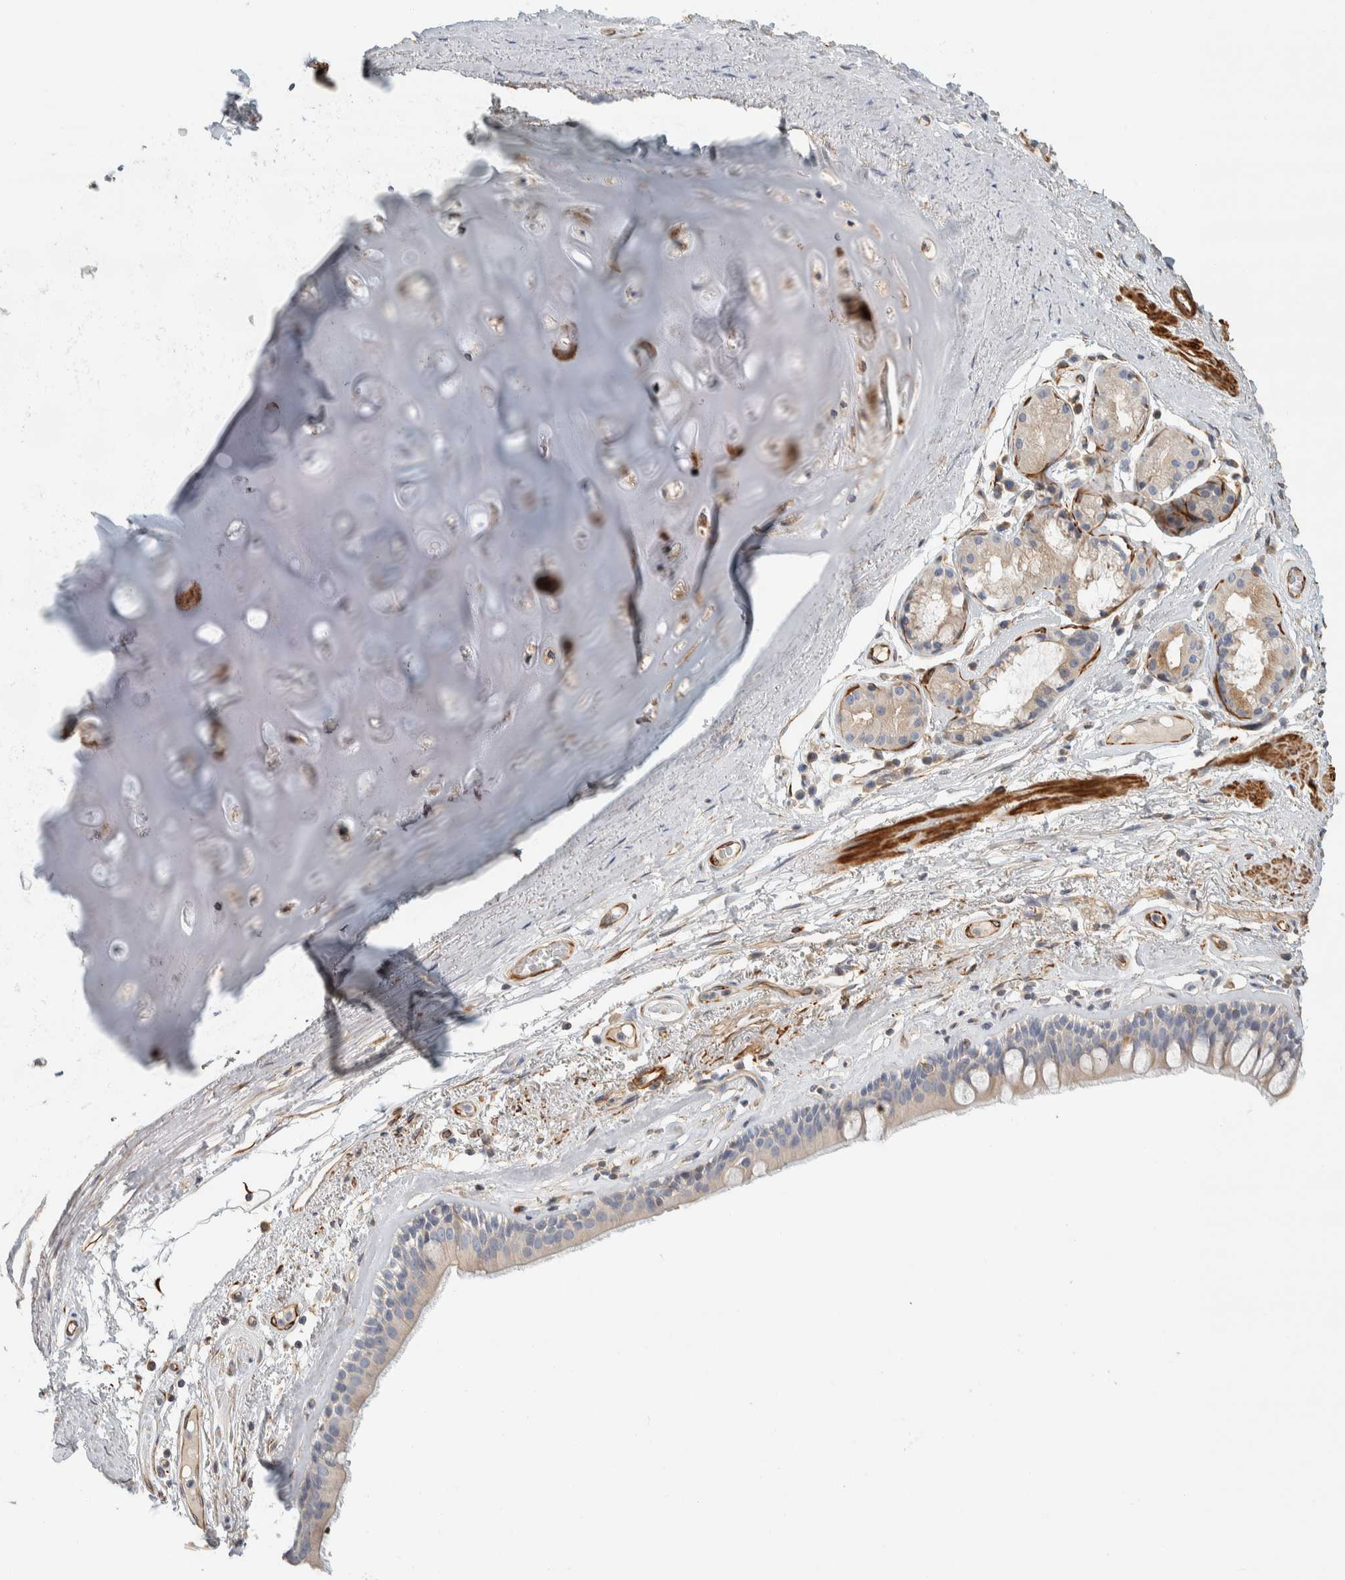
{"staining": {"intensity": "negative", "quantity": "none", "location": "none"}, "tissue": "bronchus", "cell_type": "Respiratory epithelial cells", "image_type": "normal", "snomed": [{"axis": "morphology", "description": "Normal tissue, NOS"}, {"axis": "topography", "description": "Cartilage tissue"}], "caption": "Protein analysis of unremarkable bronchus displays no significant staining in respiratory epithelial cells.", "gene": "CDR2", "patient": {"sex": "female", "age": 63}}